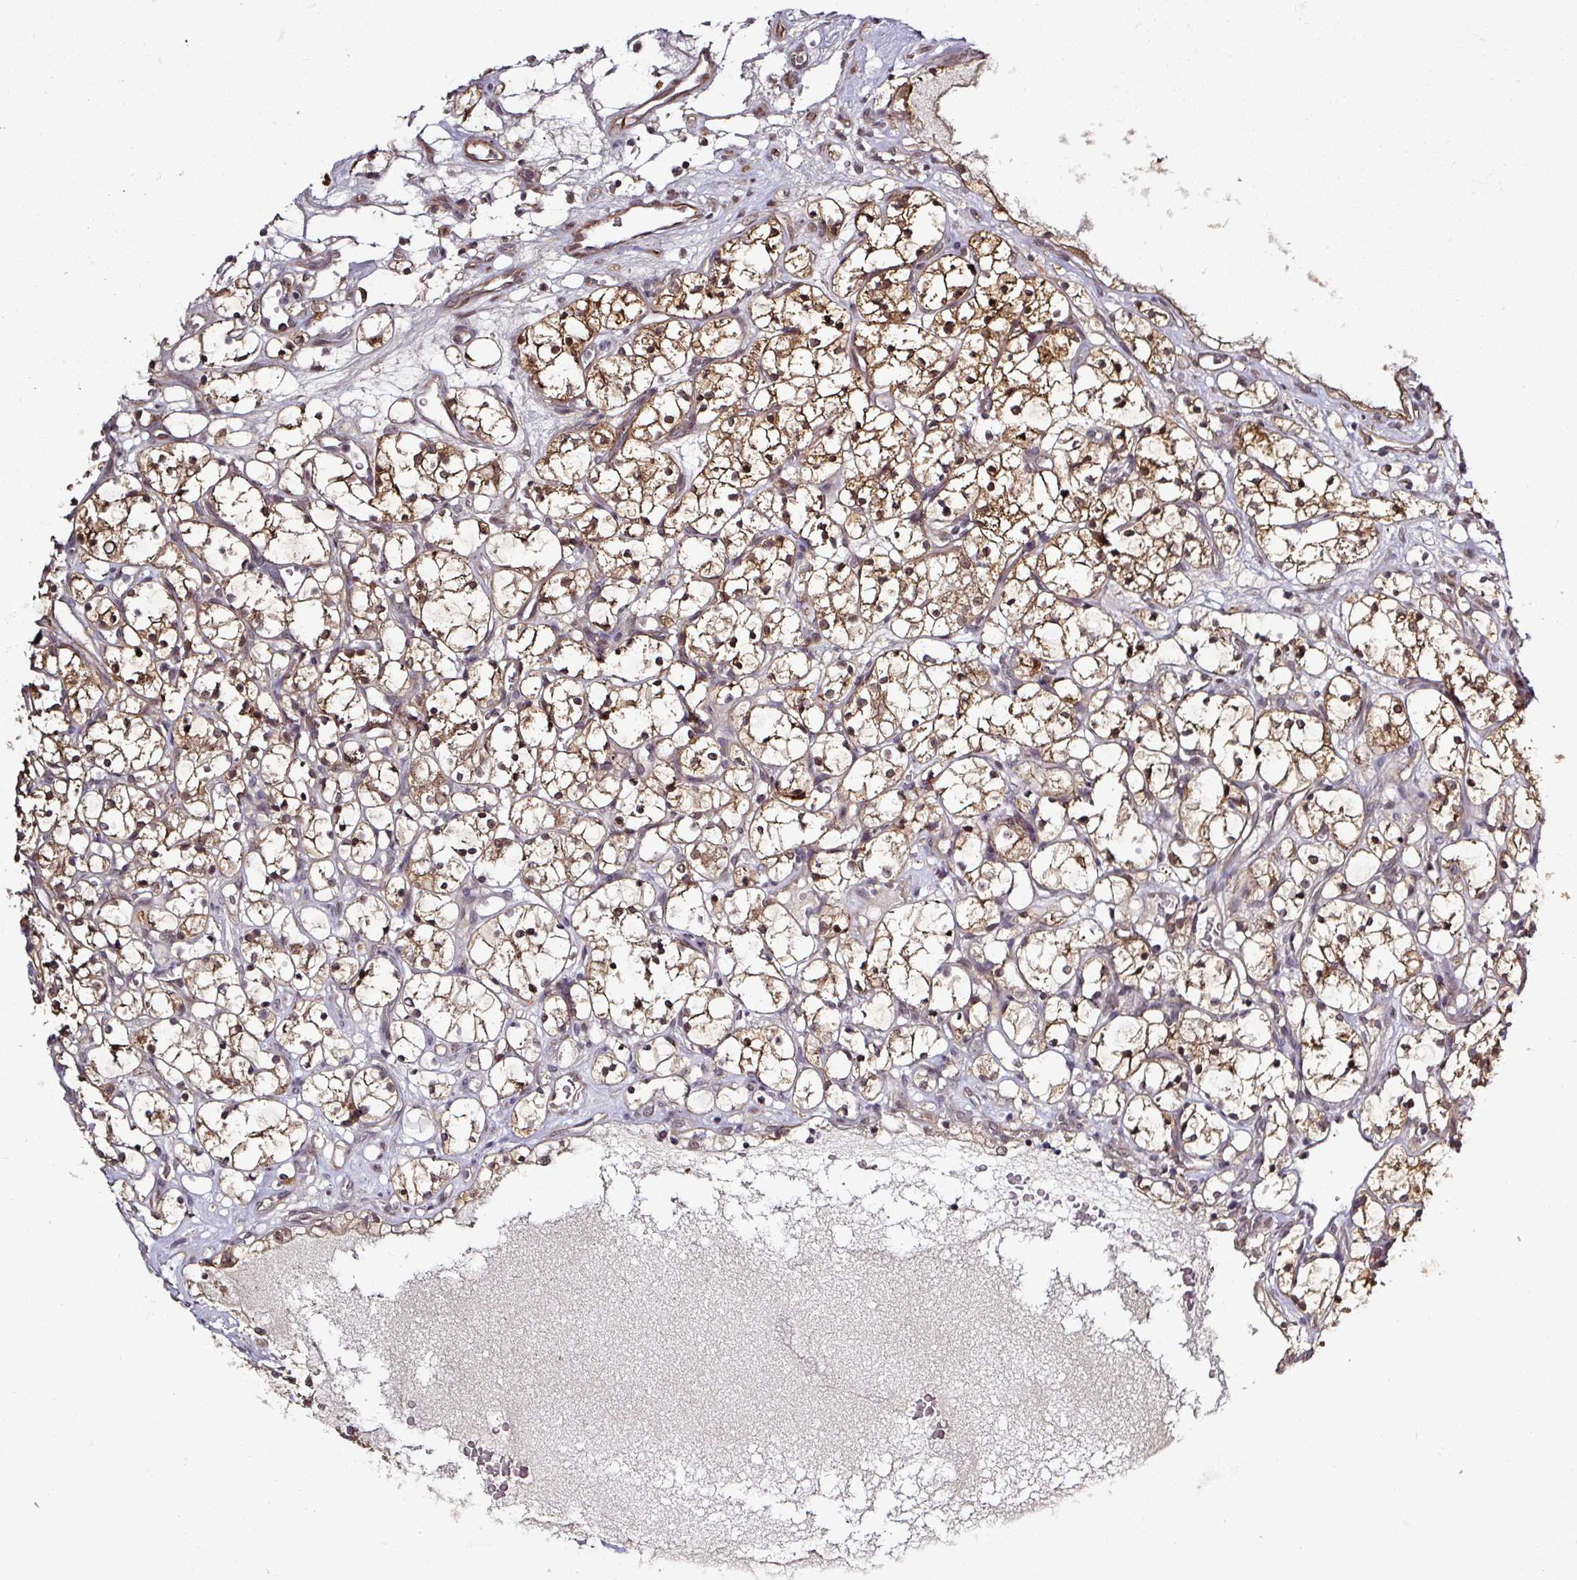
{"staining": {"intensity": "moderate", "quantity": "25%-75%", "location": "cytoplasmic/membranous"}, "tissue": "renal cancer", "cell_type": "Tumor cells", "image_type": "cancer", "snomed": [{"axis": "morphology", "description": "Adenocarcinoma, NOS"}, {"axis": "topography", "description": "Kidney"}], "caption": "Immunohistochemistry (IHC) micrograph of neoplastic tissue: renal adenocarcinoma stained using immunohistochemistry exhibits medium levels of moderate protein expression localized specifically in the cytoplasmic/membranous of tumor cells, appearing as a cytoplasmic/membranous brown color.", "gene": "GTF2H3", "patient": {"sex": "female", "age": 69}}